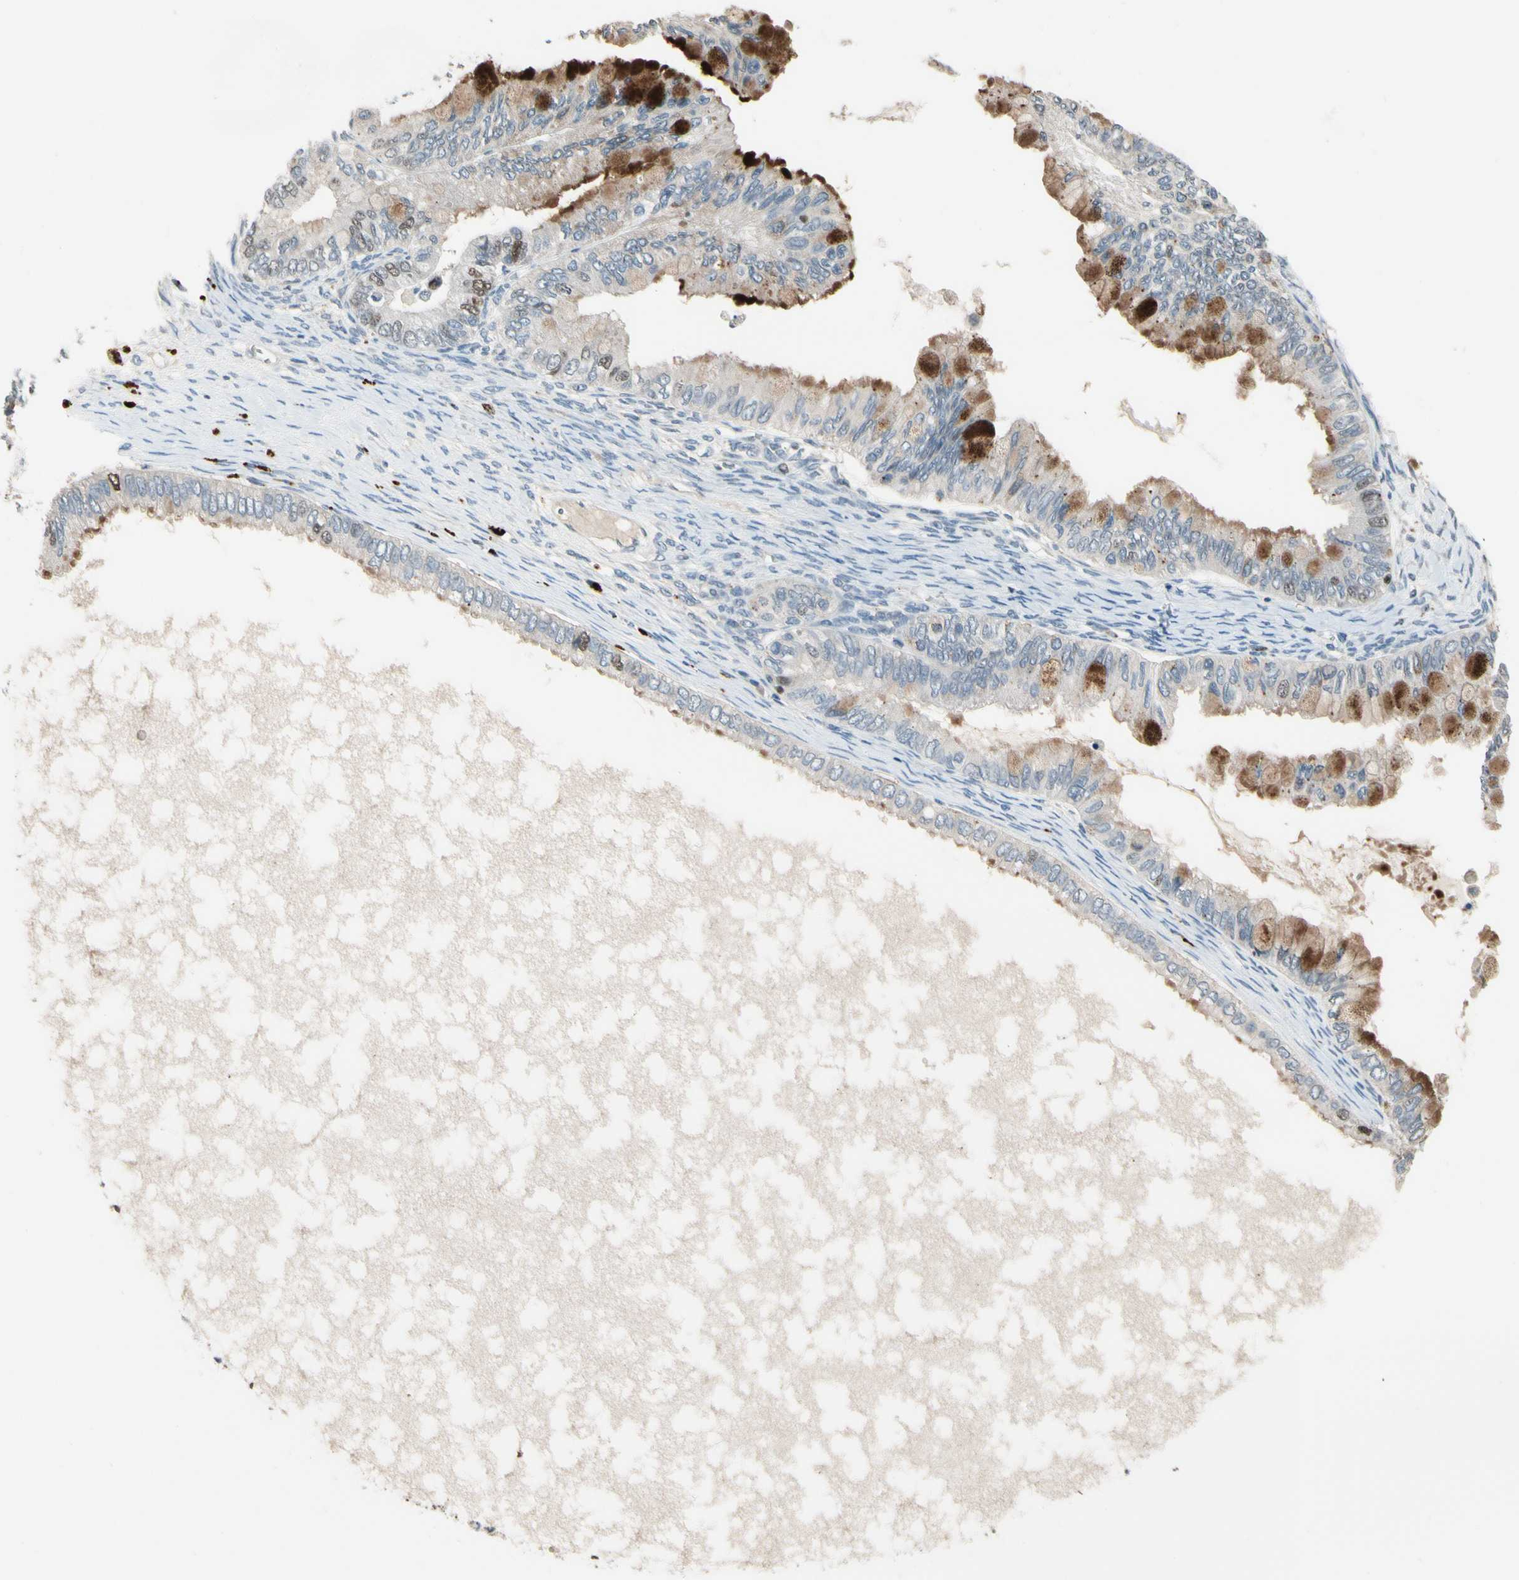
{"staining": {"intensity": "strong", "quantity": "<25%", "location": "cytoplasmic/membranous,nuclear"}, "tissue": "ovarian cancer", "cell_type": "Tumor cells", "image_type": "cancer", "snomed": [{"axis": "morphology", "description": "Cystadenocarcinoma, mucinous, NOS"}, {"axis": "topography", "description": "Ovary"}], "caption": "Immunohistochemistry (IHC) histopathology image of neoplastic tissue: ovarian cancer stained using immunohistochemistry (IHC) displays medium levels of strong protein expression localized specifically in the cytoplasmic/membranous and nuclear of tumor cells, appearing as a cytoplasmic/membranous and nuclear brown color.", "gene": "ZKSCAN4", "patient": {"sex": "female", "age": 80}}